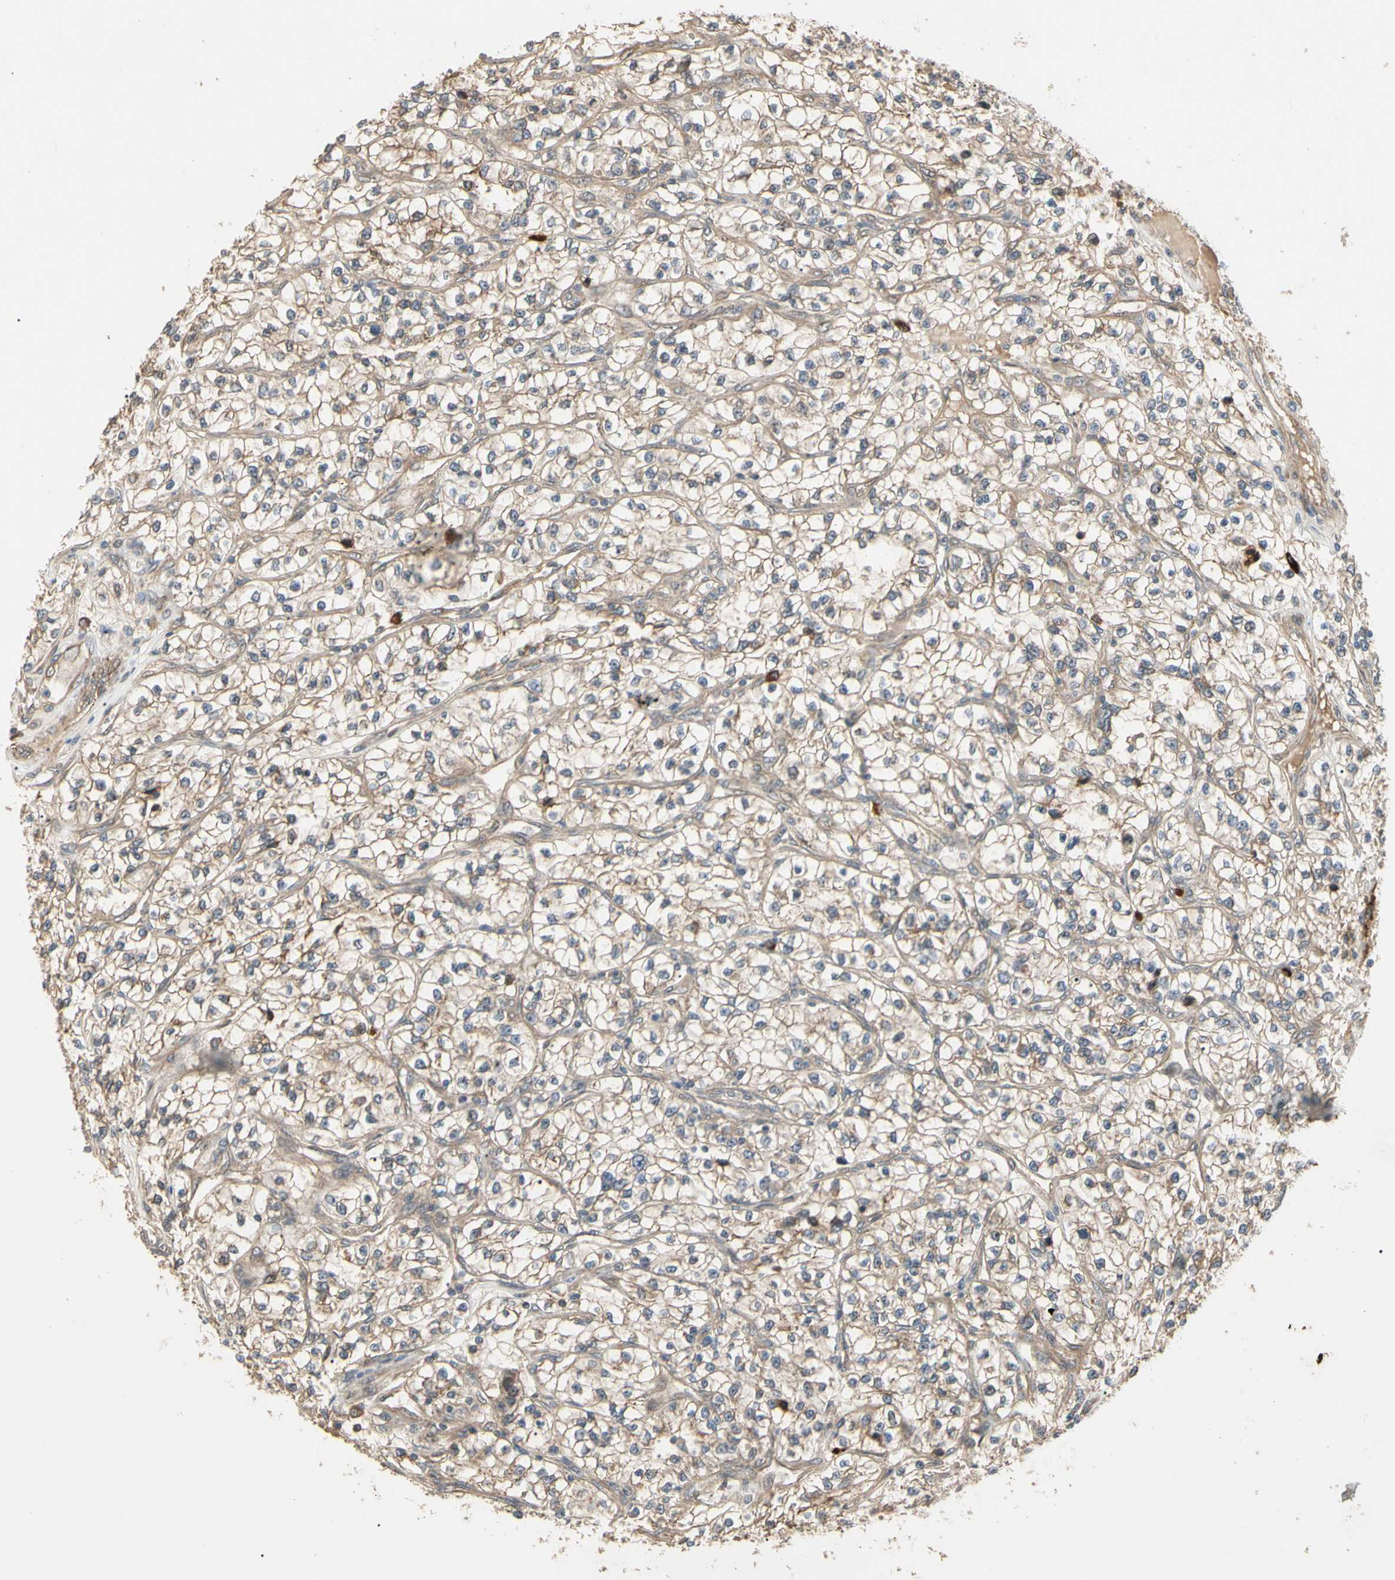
{"staining": {"intensity": "weak", "quantity": ">75%", "location": "cytoplasmic/membranous"}, "tissue": "renal cancer", "cell_type": "Tumor cells", "image_type": "cancer", "snomed": [{"axis": "morphology", "description": "Adenocarcinoma, NOS"}, {"axis": "topography", "description": "Kidney"}], "caption": "DAB immunohistochemical staining of renal adenocarcinoma displays weak cytoplasmic/membranous protein positivity in approximately >75% of tumor cells.", "gene": "ATG4C", "patient": {"sex": "female", "age": 57}}